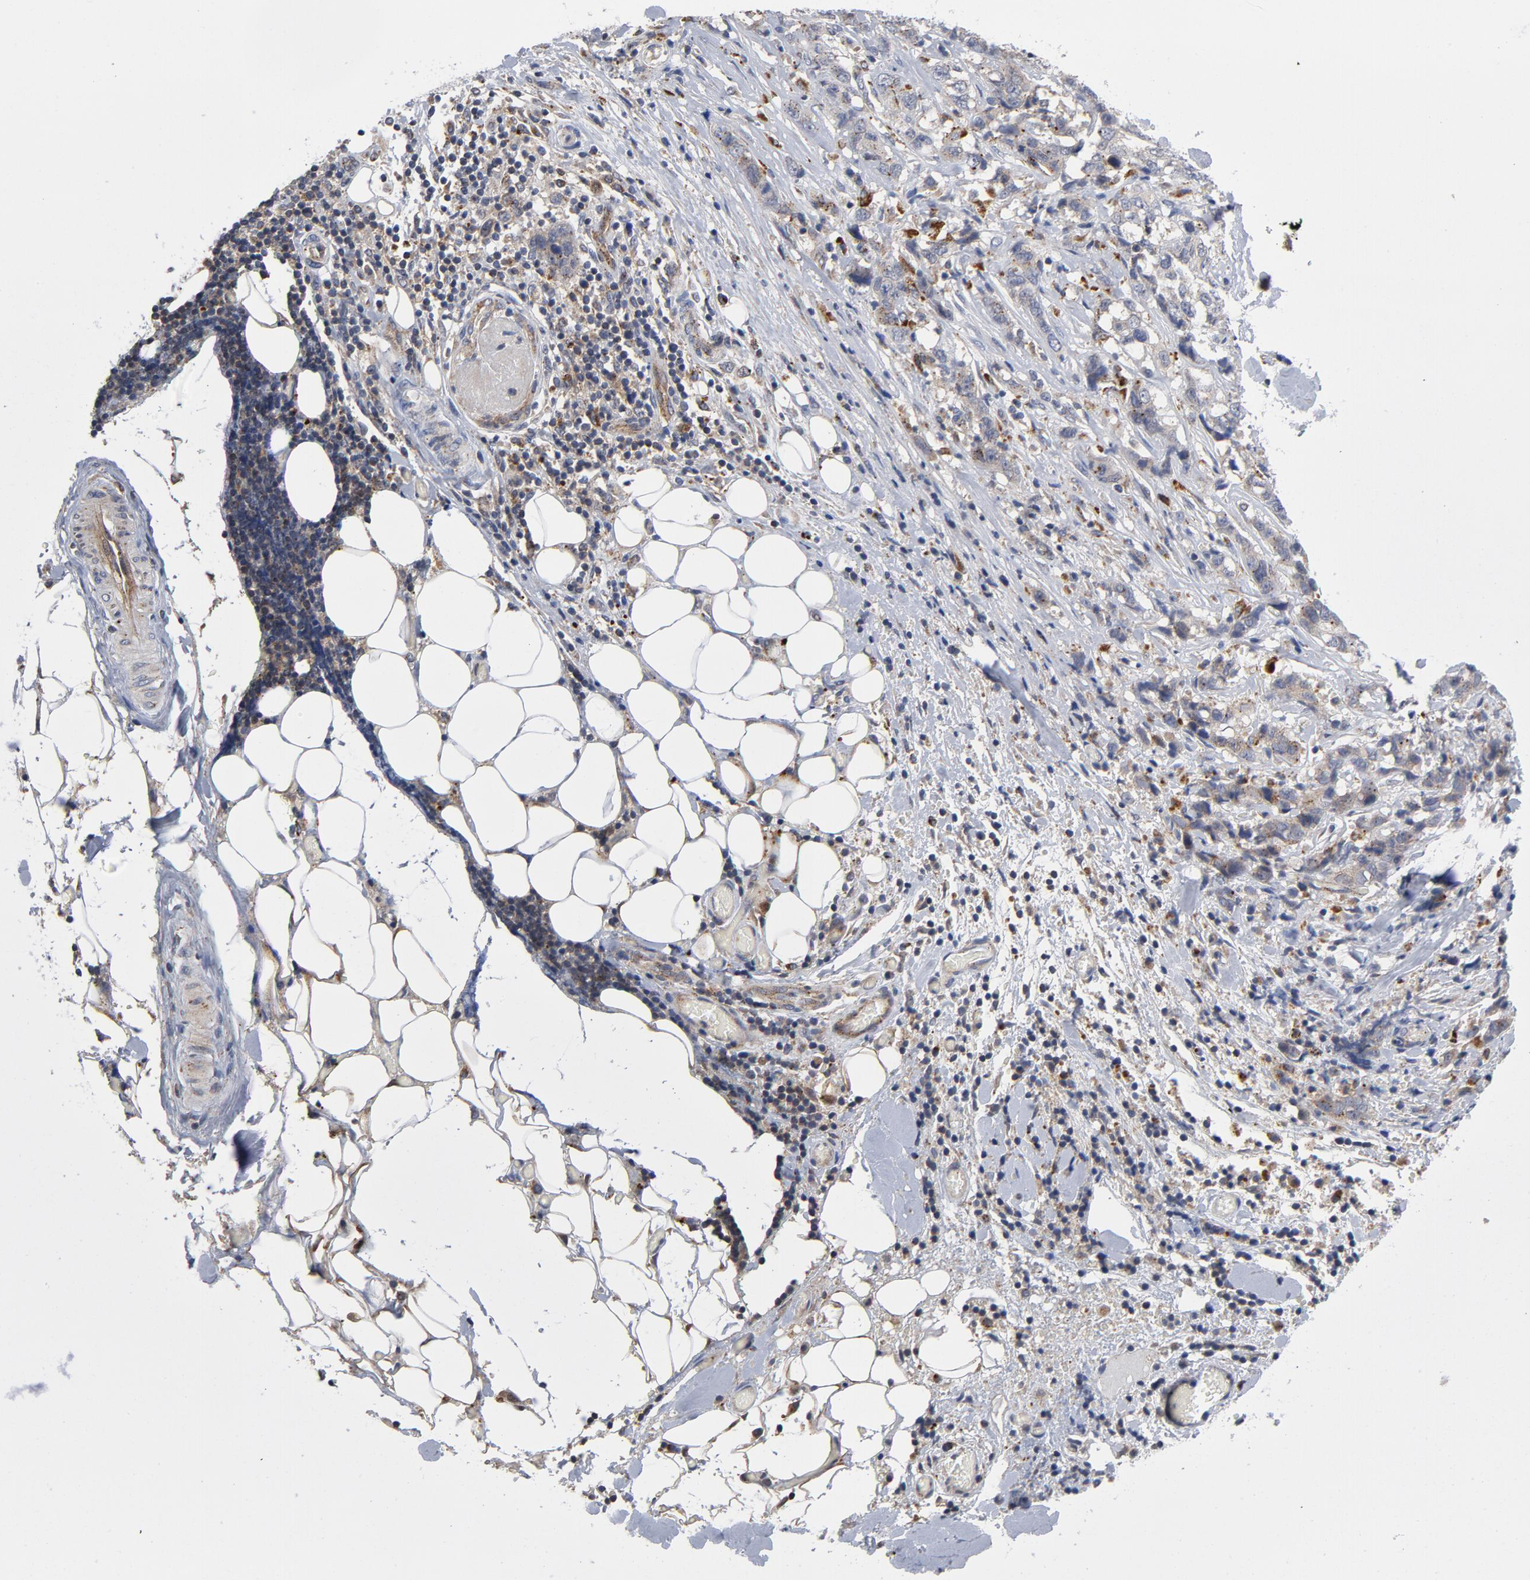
{"staining": {"intensity": "negative", "quantity": "none", "location": "none"}, "tissue": "stomach cancer", "cell_type": "Tumor cells", "image_type": "cancer", "snomed": [{"axis": "morphology", "description": "Adenocarcinoma, NOS"}, {"axis": "topography", "description": "Stomach"}], "caption": "This is an immunohistochemistry photomicrograph of human stomach adenocarcinoma. There is no staining in tumor cells.", "gene": "AKT2", "patient": {"sex": "male", "age": 48}}